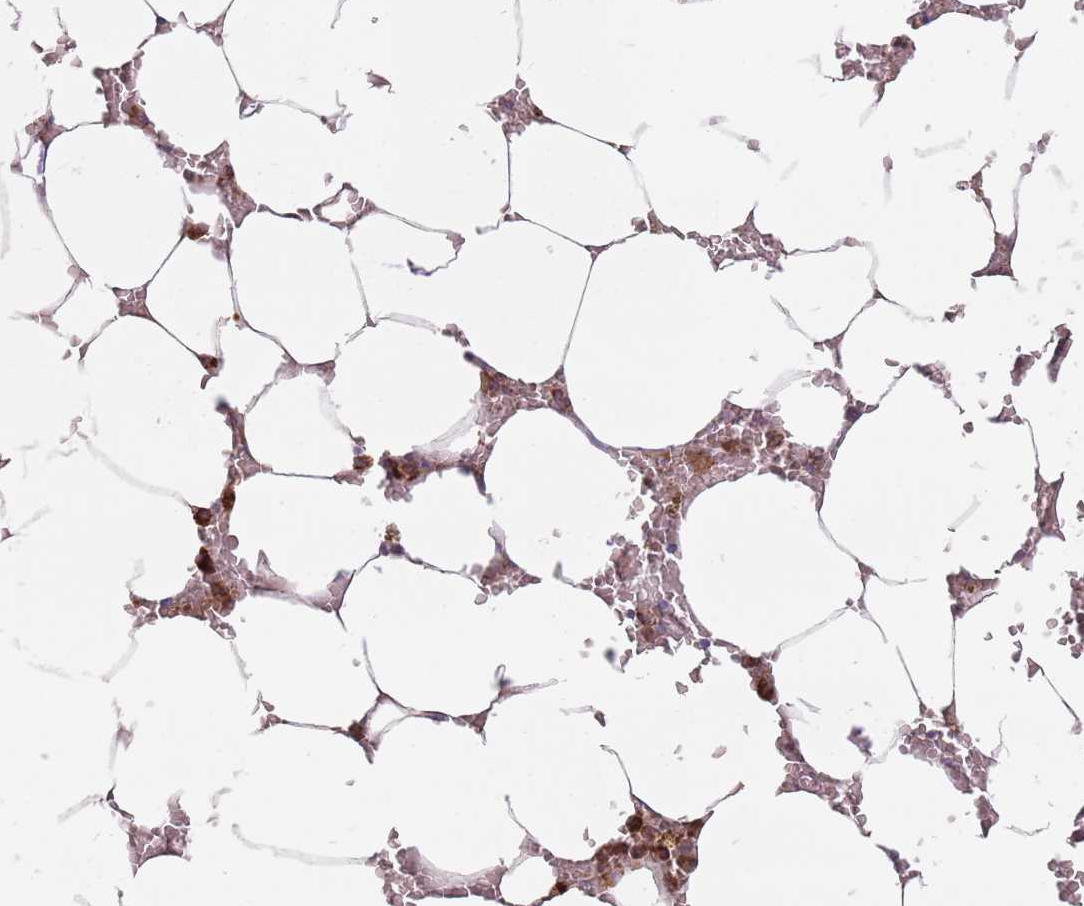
{"staining": {"intensity": "strong", "quantity": "25%-75%", "location": "cytoplasmic/membranous"}, "tissue": "bone marrow", "cell_type": "Hematopoietic cells", "image_type": "normal", "snomed": [{"axis": "morphology", "description": "Normal tissue, NOS"}, {"axis": "topography", "description": "Bone marrow"}], "caption": "Normal bone marrow shows strong cytoplasmic/membranous positivity in about 25%-75% of hematopoietic cells (DAB = brown stain, brightfield microscopy at high magnification)..", "gene": "RPS9", "patient": {"sex": "male", "age": 70}}